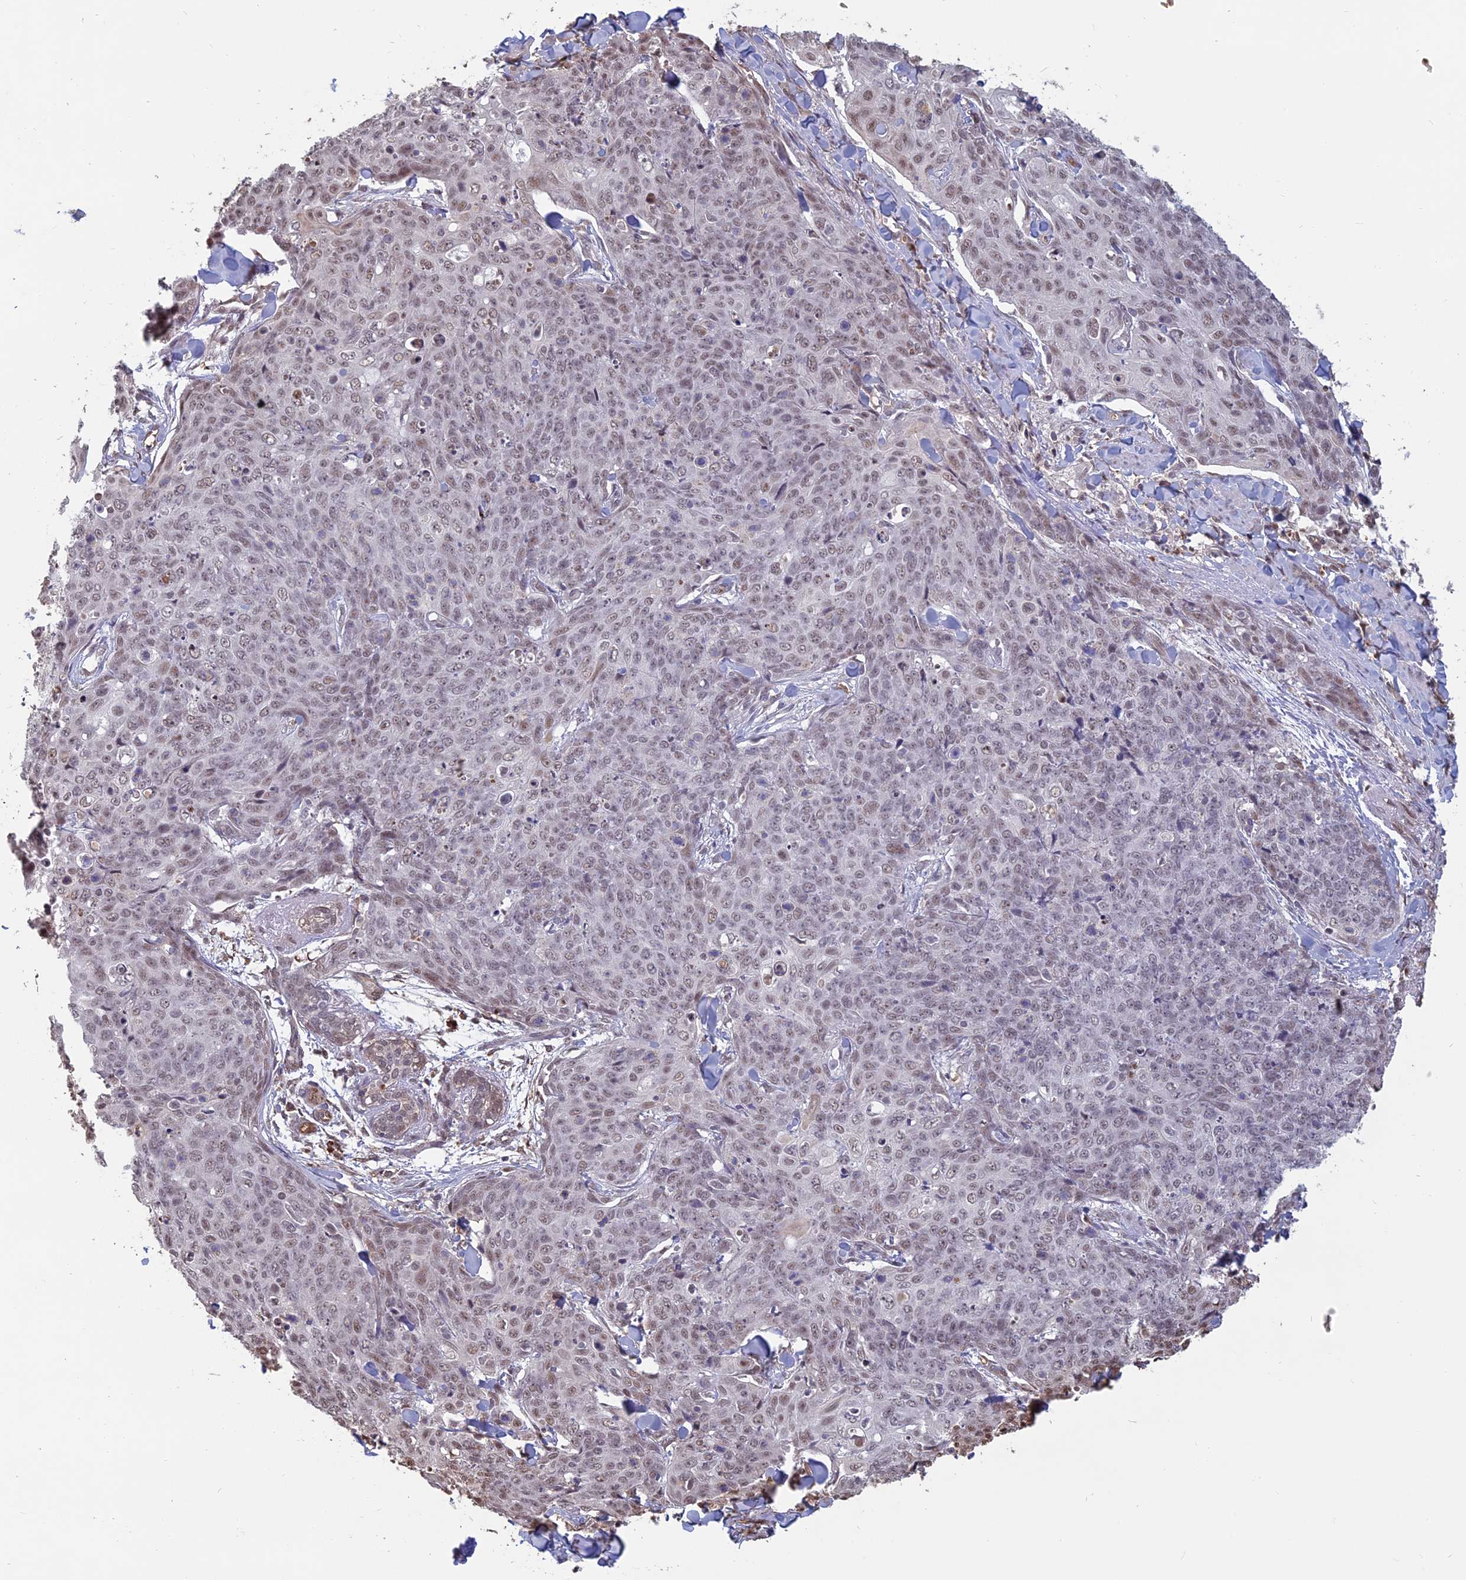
{"staining": {"intensity": "weak", "quantity": ">75%", "location": "nuclear"}, "tissue": "skin cancer", "cell_type": "Tumor cells", "image_type": "cancer", "snomed": [{"axis": "morphology", "description": "Squamous cell carcinoma, NOS"}, {"axis": "topography", "description": "Skin"}, {"axis": "topography", "description": "Vulva"}], "caption": "IHC micrograph of neoplastic tissue: skin cancer stained using immunohistochemistry (IHC) reveals low levels of weak protein expression localized specifically in the nuclear of tumor cells, appearing as a nuclear brown color.", "gene": "MFAP1", "patient": {"sex": "female", "age": 85}}